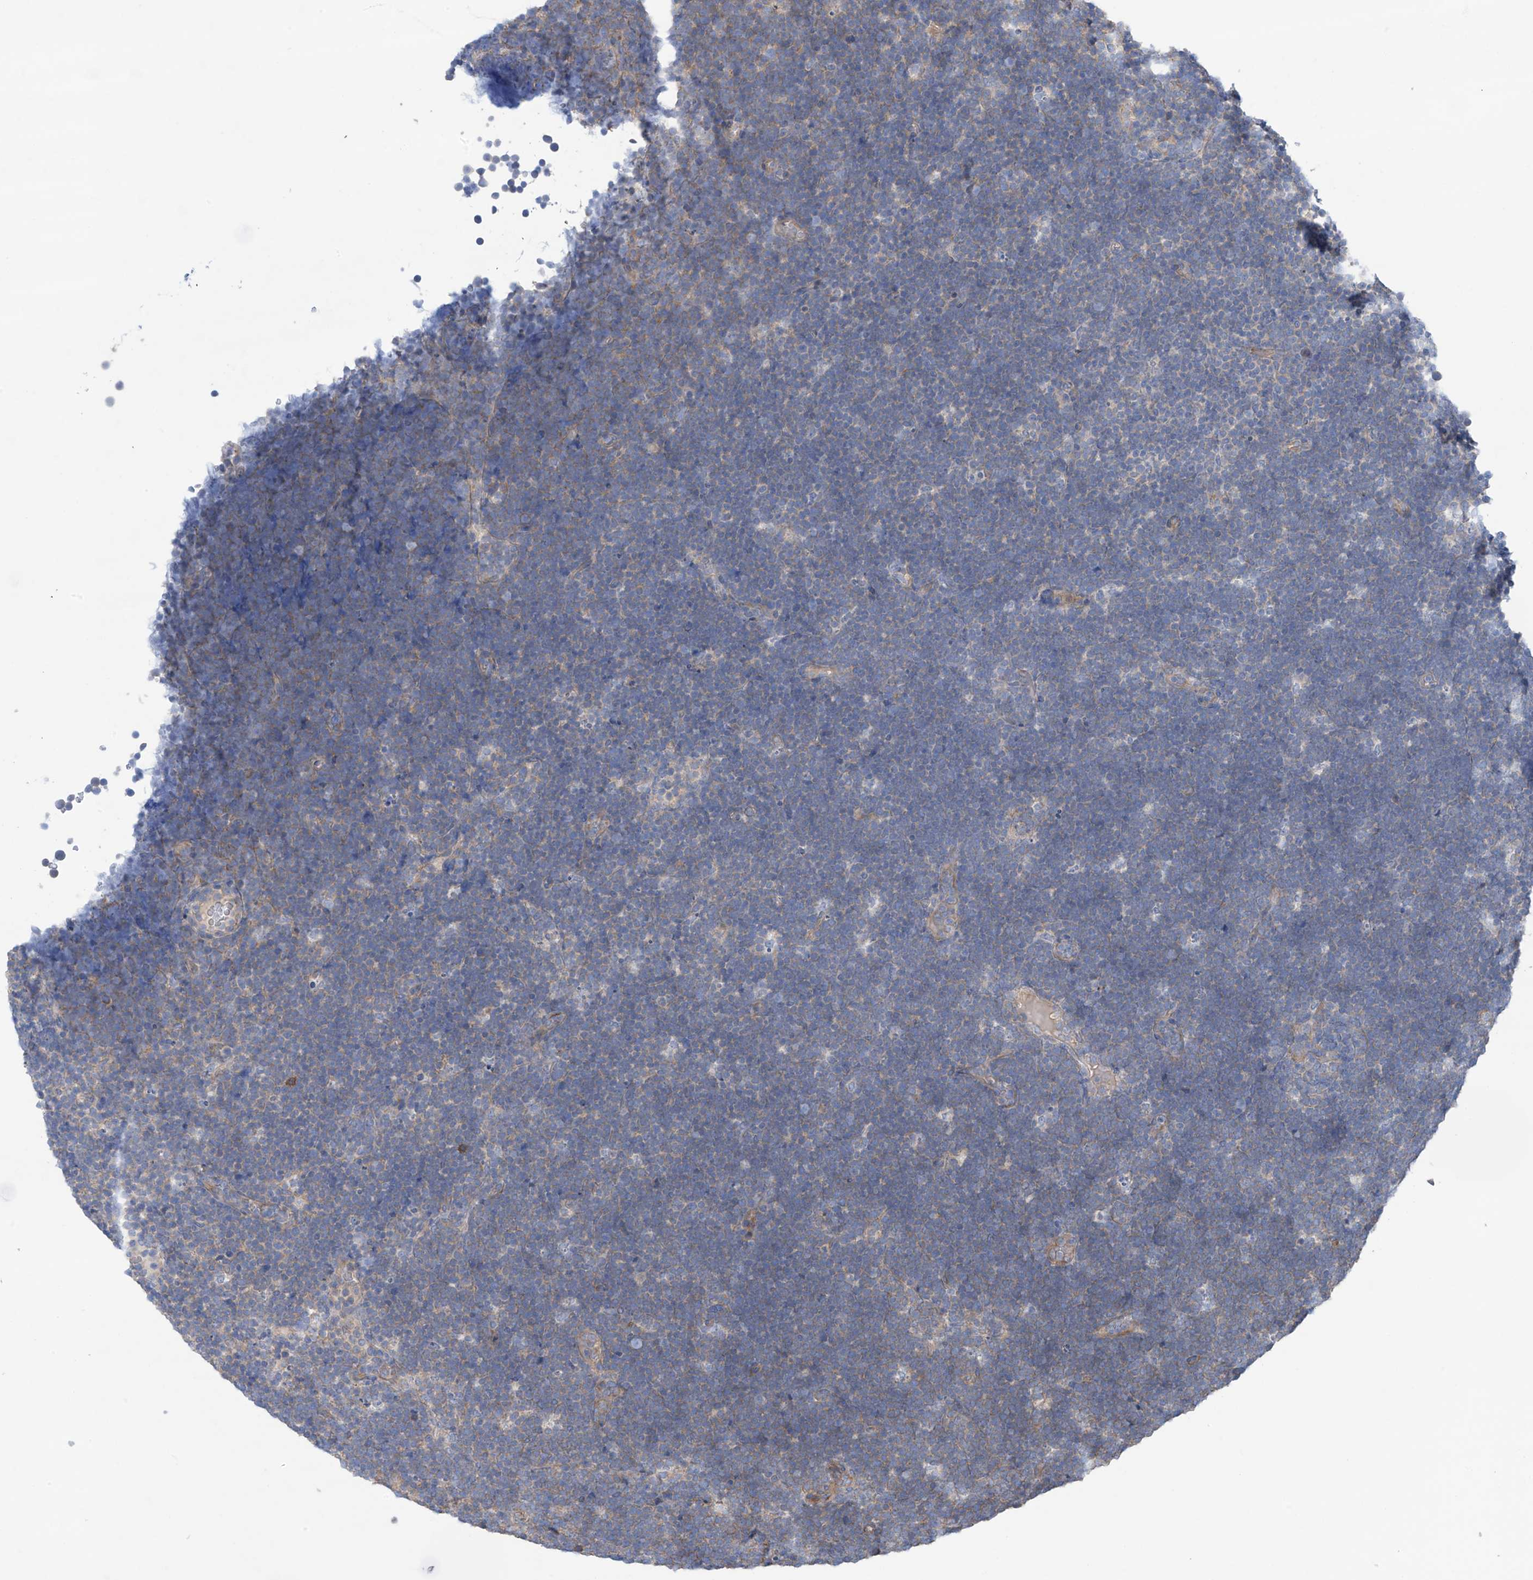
{"staining": {"intensity": "negative", "quantity": "none", "location": "none"}, "tissue": "lymphoma", "cell_type": "Tumor cells", "image_type": "cancer", "snomed": [{"axis": "morphology", "description": "Malignant lymphoma, non-Hodgkin's type, High grade"}, {"axis": "topography", "description": "Lymph node"}], "caption": "Image shows no protein positivity in tumor cells of high-grade malignant lymphoma, non-Hodgkin's type tissue.", "gene": "PHACTR4", "patient": {"sex": "male", "age": 13}}